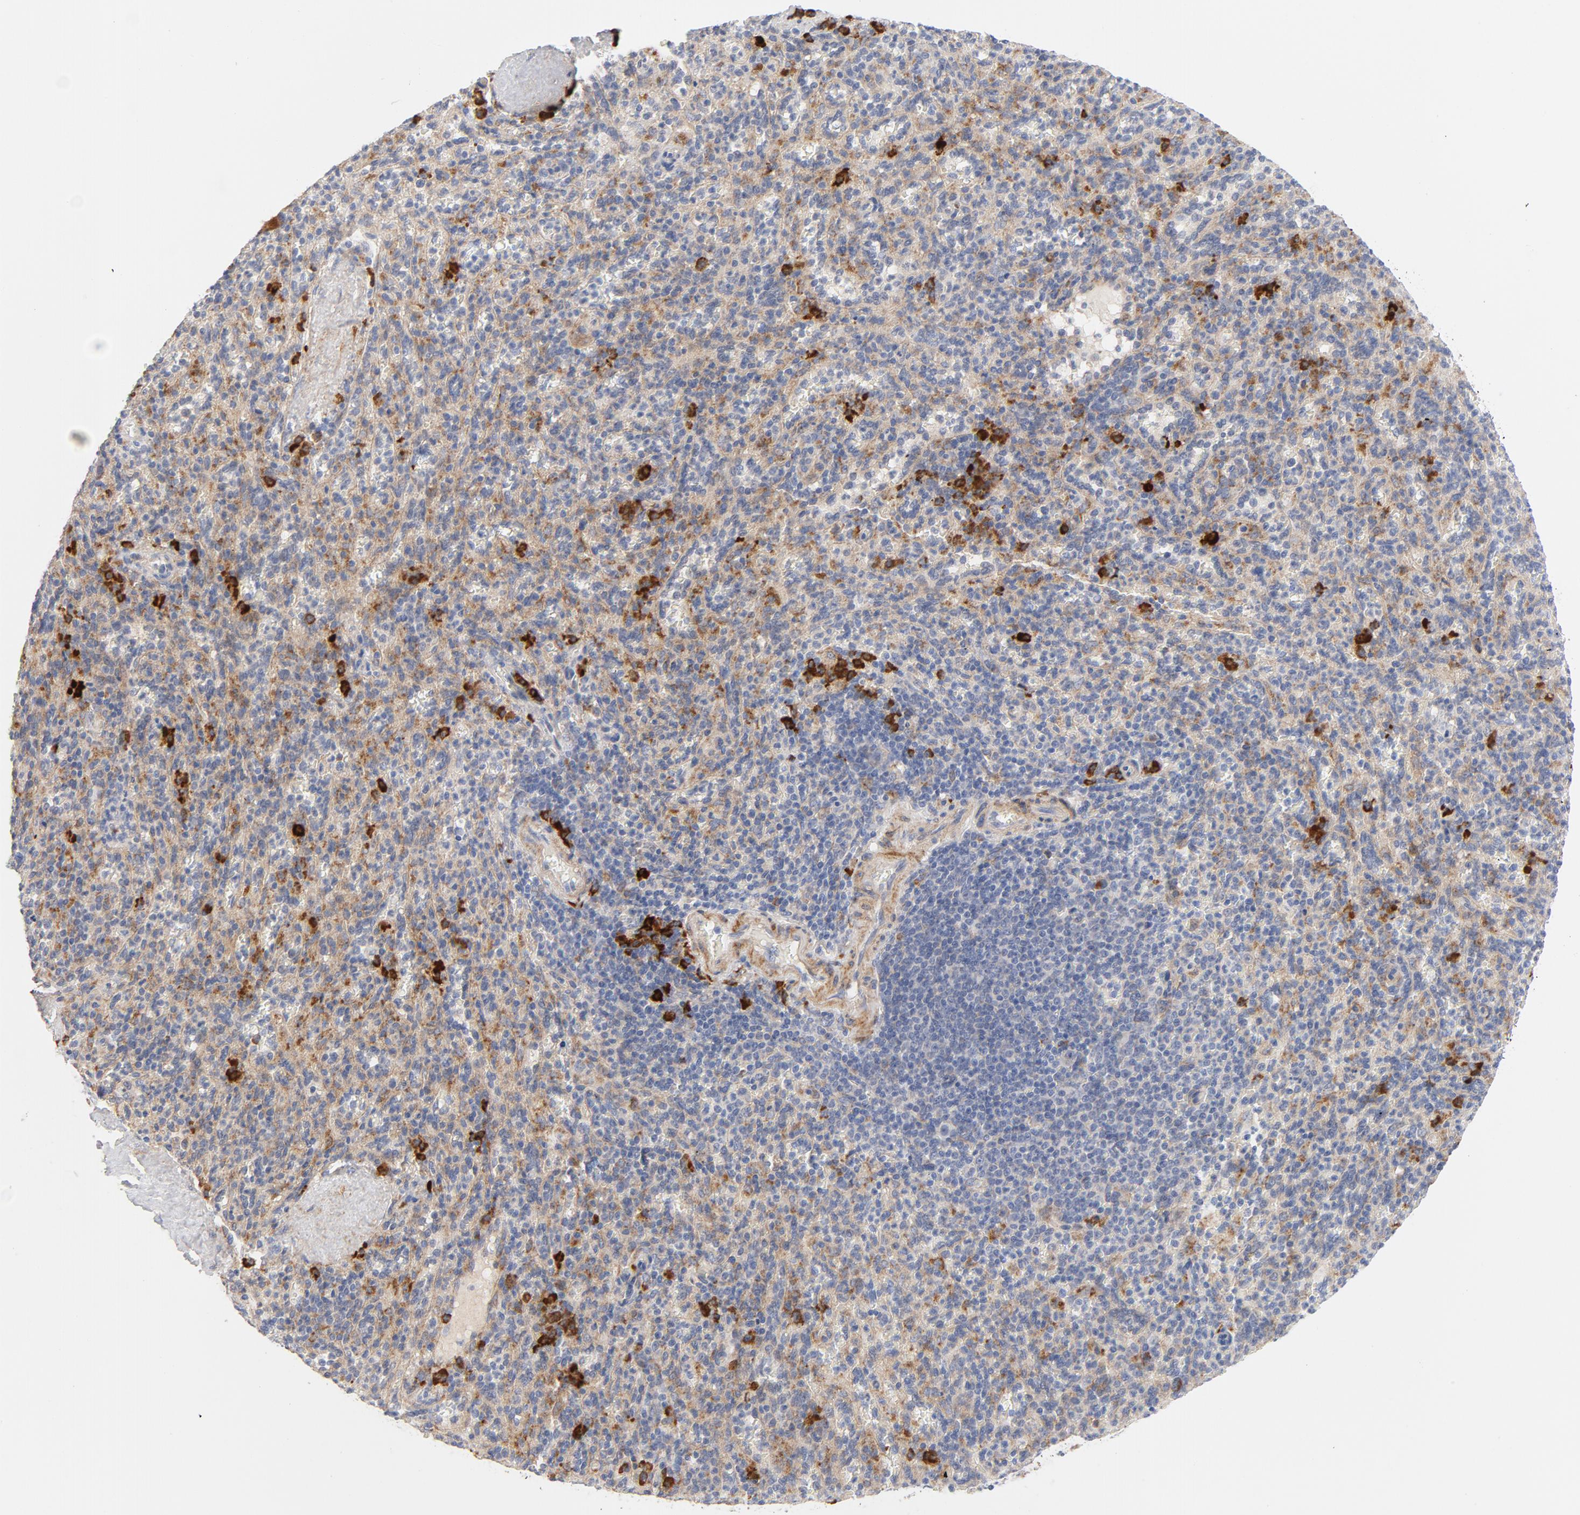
{"staining": {"intensity": "strong", "quantity": "<25%", "location": "cytoplasmic/membranous"}, "tissue": "spleen", "cell_type": "Cells in red pulp", "image_type": "normal", "snomed": [{"axis": "morphology", "description": "Normal tissue, NOS"}, {"axis": "topography", "description": "Spleen"}], "caption": "Immunohistochemistry (IHC) staining of unremarkable spleen, which reveals medium levels of strong cytoplasmic/membranous positivity in approximately <25% of cells in red pulp indicating strong cytoplasmic/membranous protein expression. The staining was performed using DAB (brown) for protein detection and nuclei were counterstained in hematoxylin (blue).", "gene": "RAPGEF3", "patient": {"sex": "male", "age": 36}}